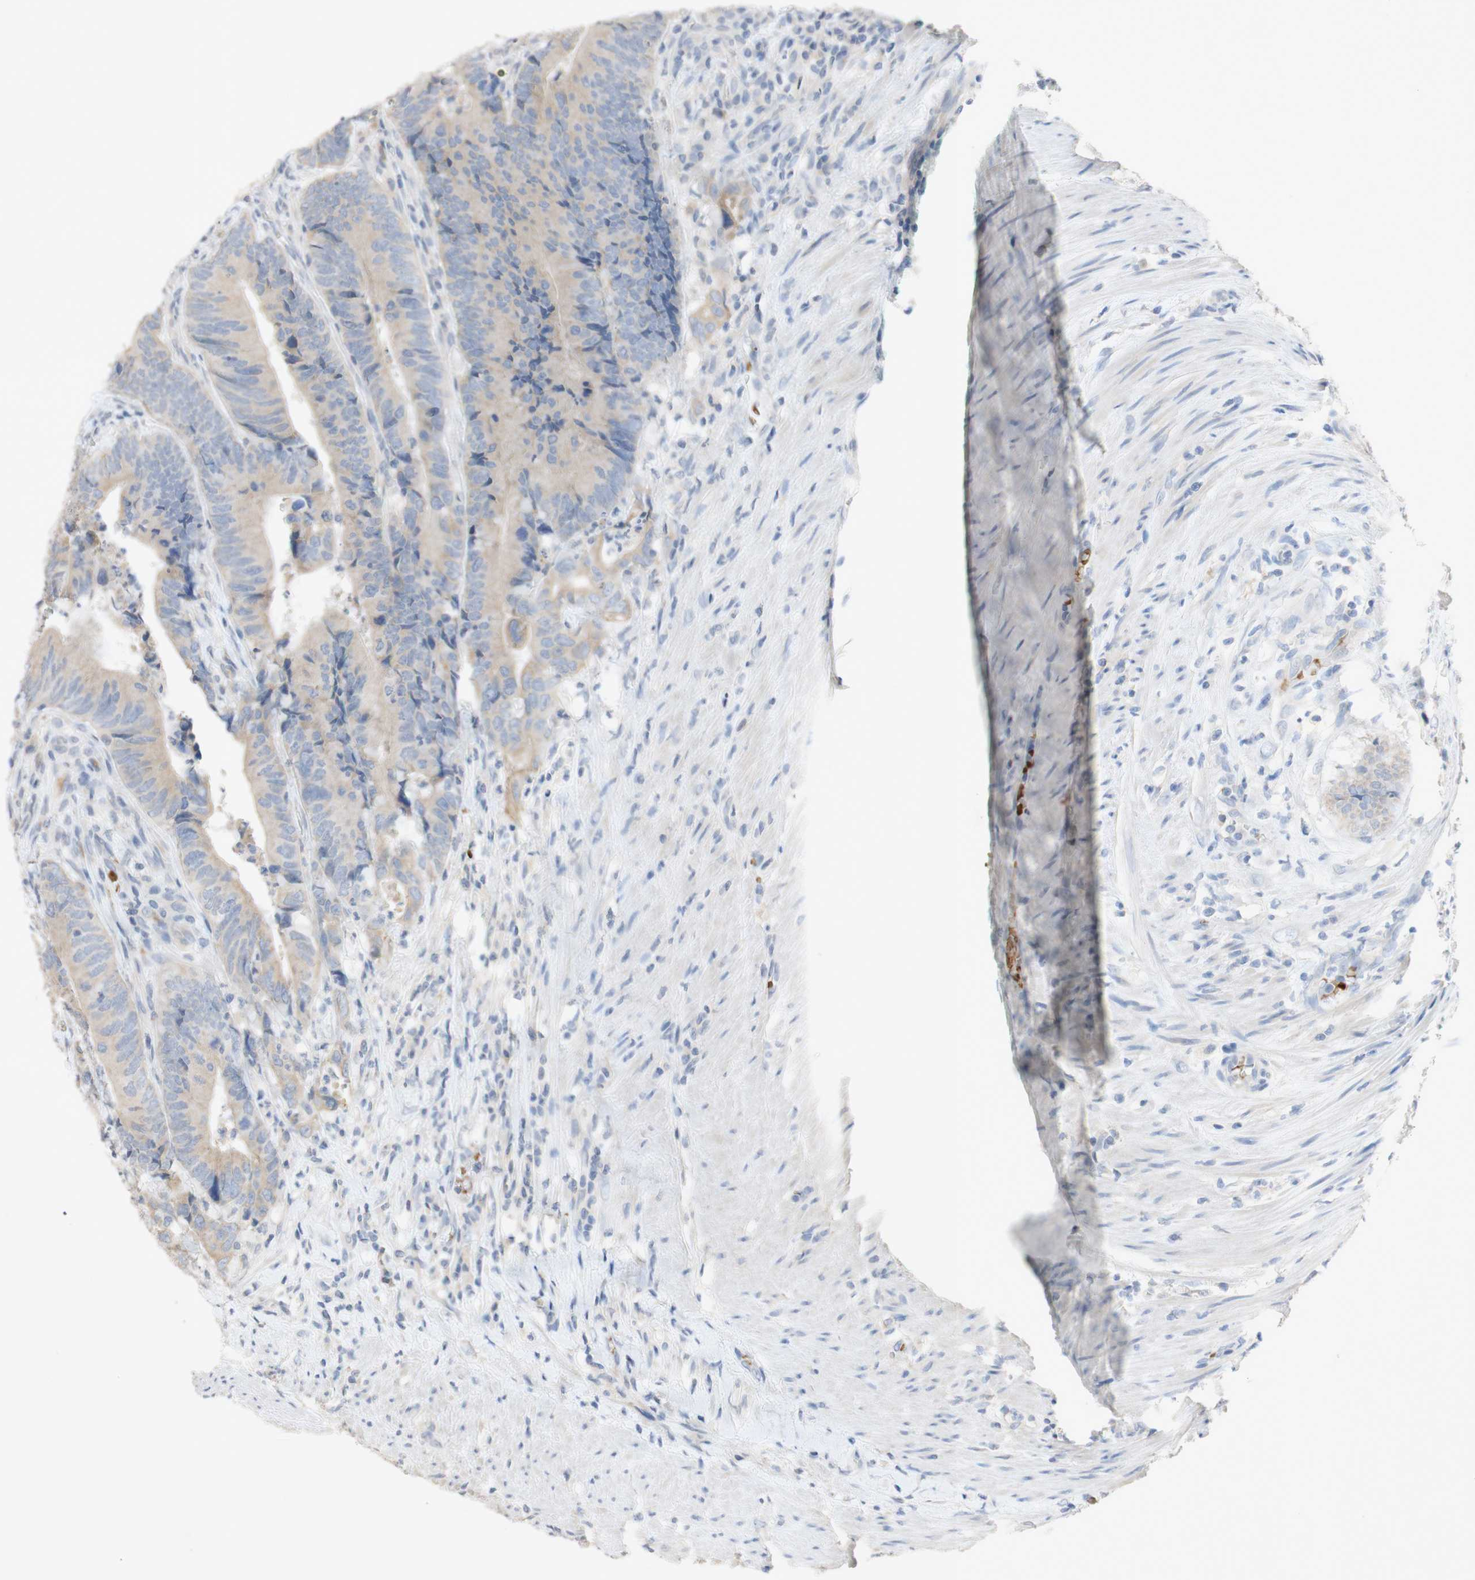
{"staining": {"intensity": "negative", "quantity": "none", "location": "none"}, "tissue": "colorectal cancer", "cell_type": "Tumor cells", "image_type": "cancer", "snomed": [{"axis": "morphology", "description": "Normal tissue, NOS"}, {"axis": "morphology", "description": "Adenocarcinoma, NOS"}, {"axis": "topography", "description": "Colon"}], "caption": "Immunohistochemistry (IHC) of colorectal cancer demonstrates no expression in tumor cells.", "gene": "EPO", "patient": {"sex": "male", "age": 56}}